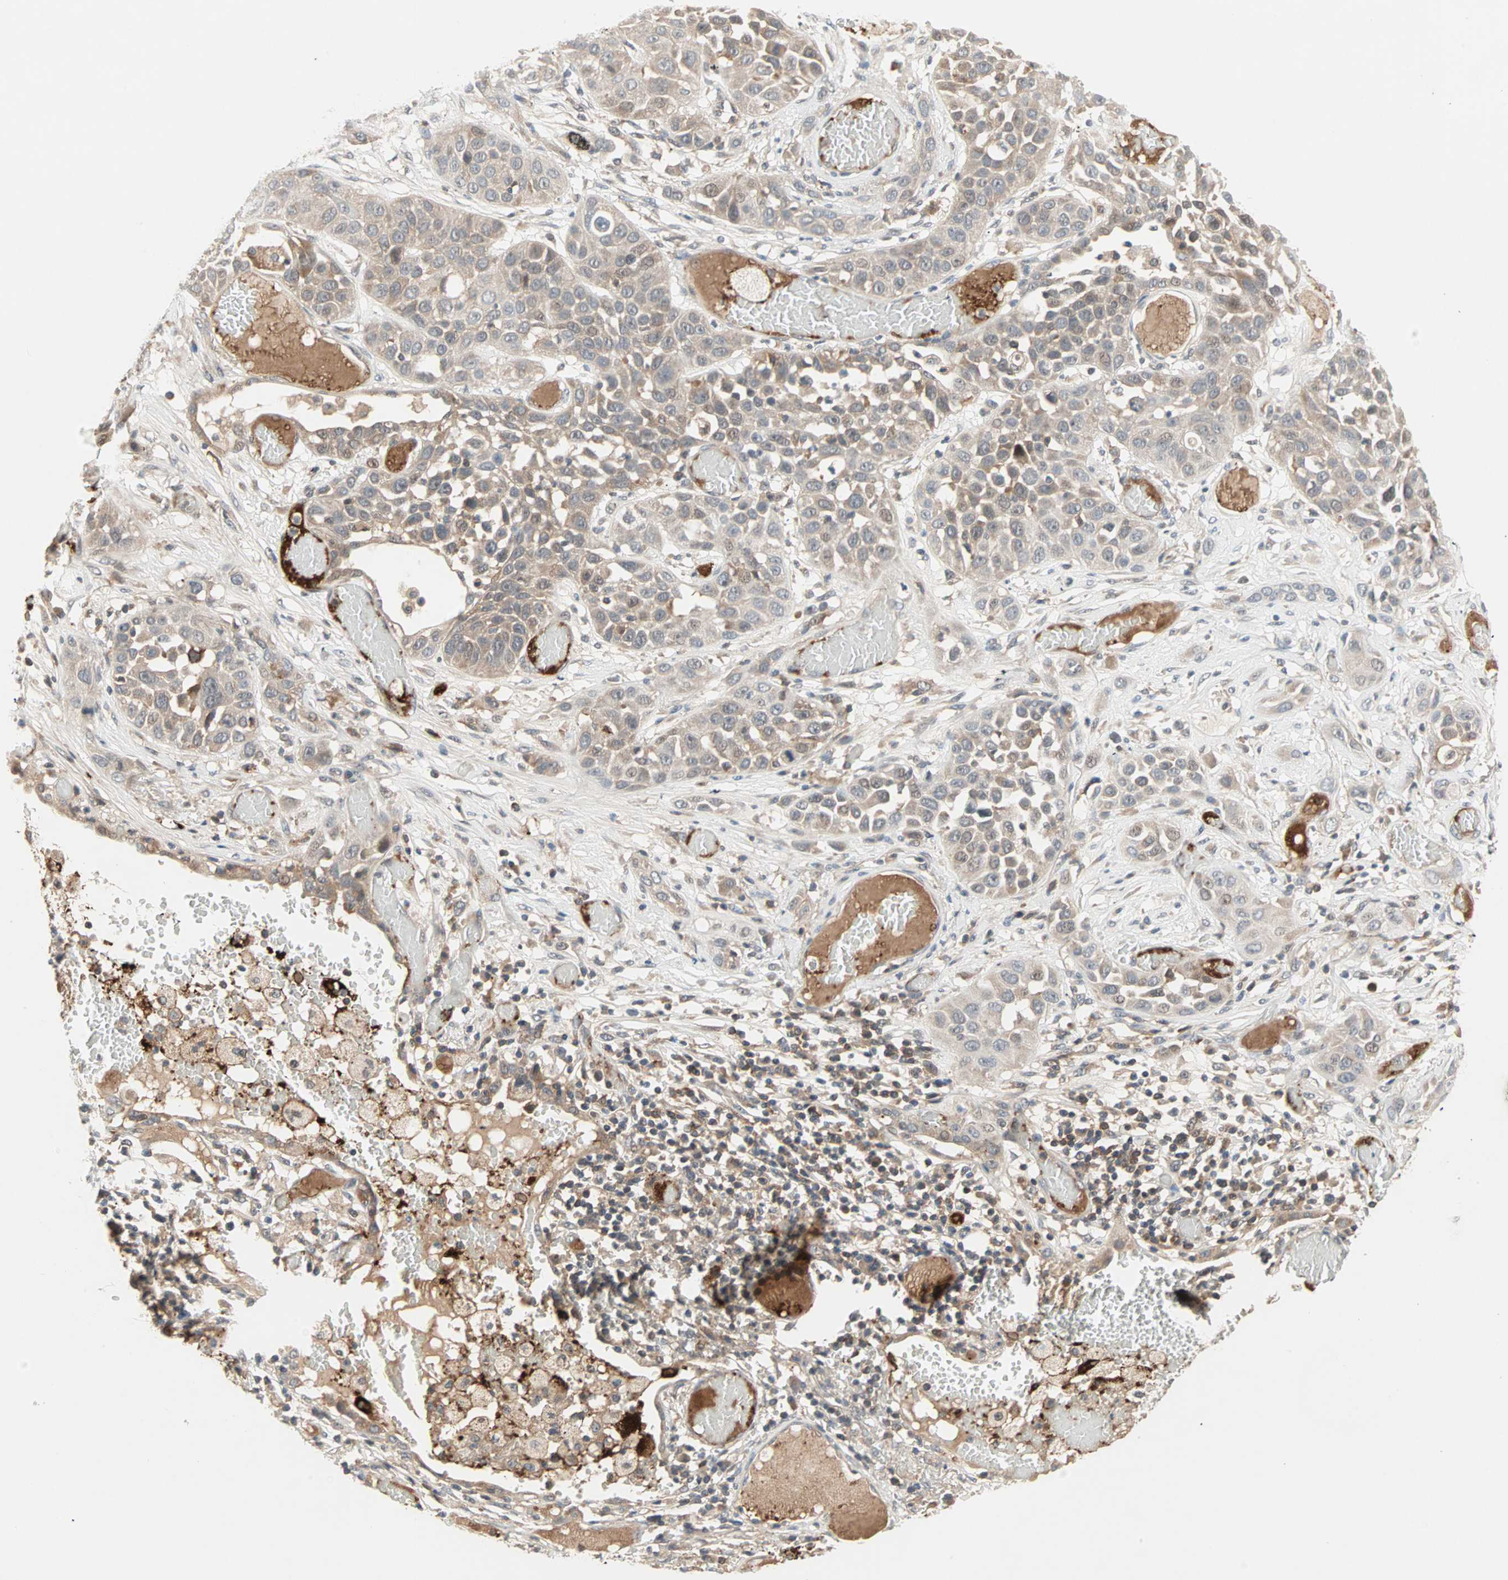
{"staining": {"intensity": "weak", "quantity": "25%-75%", "location": "cytoplasmic/membranous"}, "tissue": "lung cancer", "cell_type": "Tumor cells", "image_type": "cancer", "snomed": [{"axis": "morphology", "description": "Squamous cell carcinoma, NOS"}, {"axis": "topography", "description": "Lung"}], "caption": "This histopathology image reveals immunohistochemistry staining of human squamous cell carcinoma (lung), with low weak cytoplasmic/membranous staining in about 25%-75% of tumor cells.", "gene": "PROS1", "patient": {"sex": "male", "age": 71}}